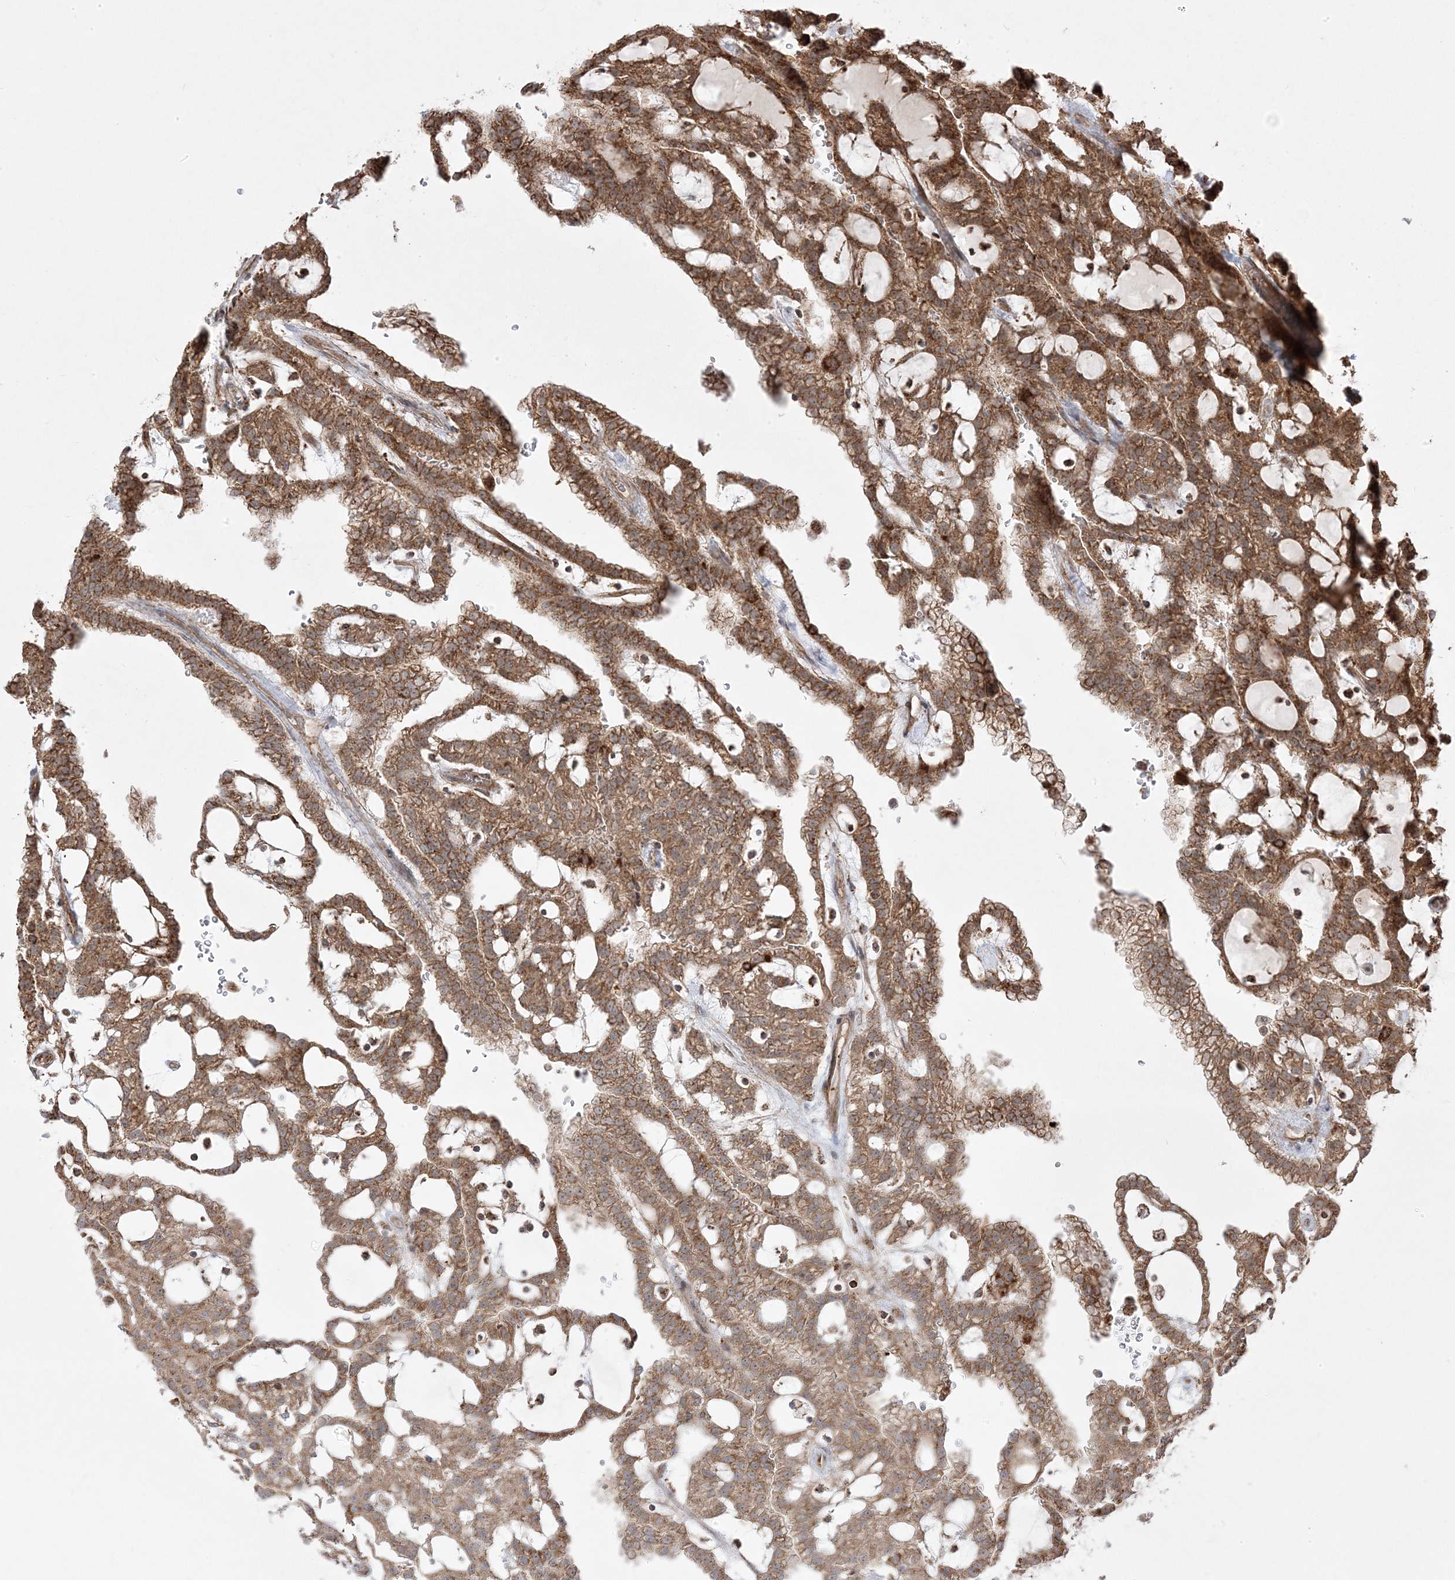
{"staining": {"intensity": "moderate", "quantity": ">75%", "location": "cytoplasmic/membranous"}, "tissue": "renal cancer", "cell_type": "Tumor cells", "image_type": "cancer", "snomed": [{"axis": "morphology", "description": "Adenocarcinoma, NOS"}, {"axis": "topography", "description": "Kidney"}], "caption": "Protein expression analysis of renal adenocarcinoma demonstrates moderate cytoplasmic/membranous staining in about >75% of tumor cells.", "gene": "CLUAP1", "patient": {"sex": "male", "age": 63}}